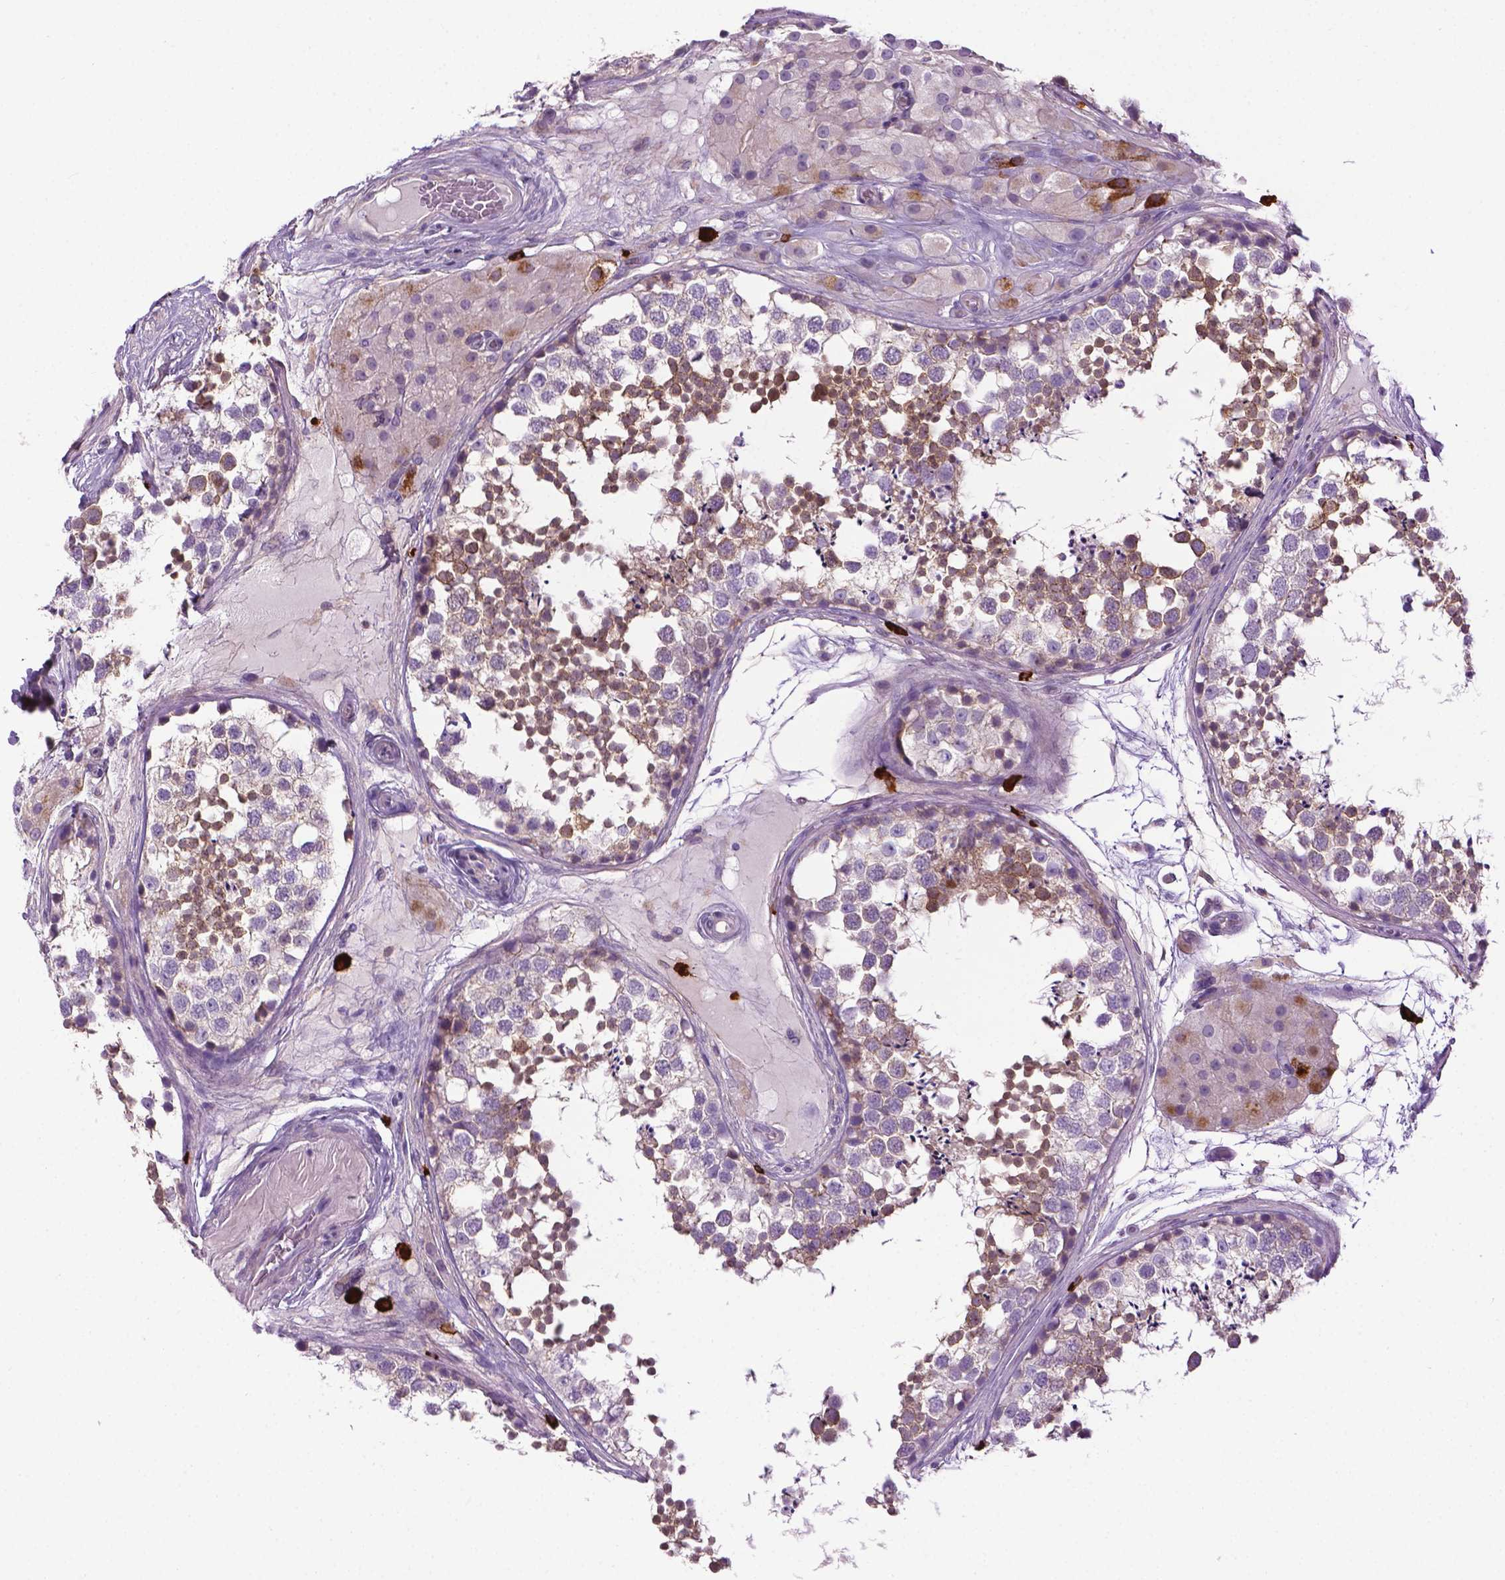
{"staining": {"intensity": "moderate", "quantity": "25%-75%", "location": "cytoplasmic/membranous"}, "tissue": "testis", "cell_type": "Cells in seminiferous ducts", "image_type": "normal", "snomed": [{"axis": "morphology", "description": "Normal tissue, NOS"}, {"axis": "morphology", "description": "Seminoma, NOS"}, {"axis": "topography", "description": "Testis"}], "caption": "Immunohistochemistry (IHC) photomicrograph of normal human testis stained for a protein (brown), which demonstrates medium levels of moderate cytoplasmic/membranous positivity in about 25%-75% of cells in seminiferous ducts.", "gene": "SPECC1L", "patient": {"sex": "male", "age": 65}}